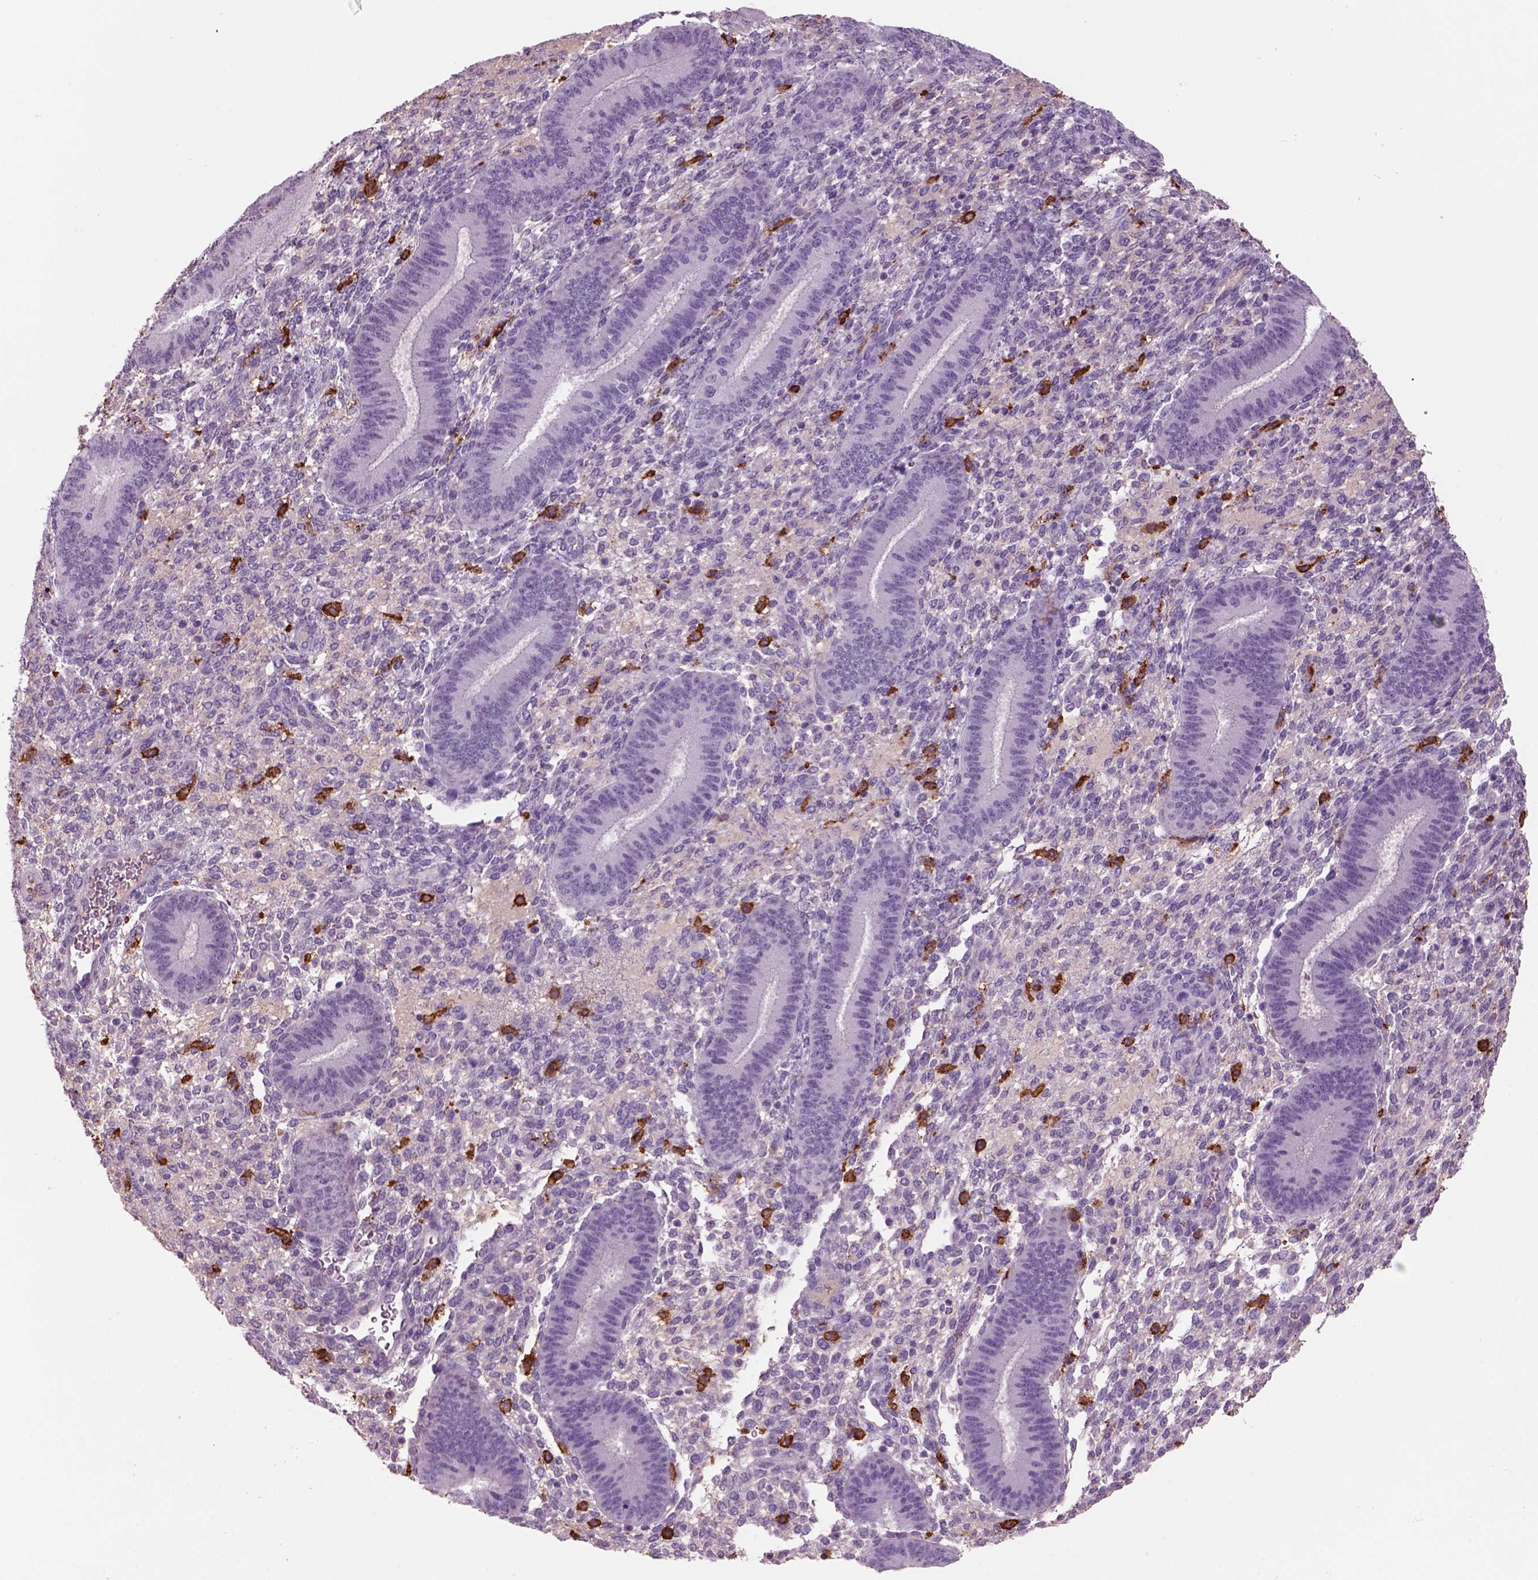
{"staining": {"intensity": "negative", "quantity": "none", "location": "none"}, "tissue": "endometrium", "cell_type": "Cells in endometrial stroma", "image_type": "normal", "snomed": [{"axis": "morphology", "description": "Normal tissue, NOS"}, {"axis": "topography", "description": "Endometrium"}], "caption": "A high-resolution micrograph shows IHC staining of normal endometrium, which demonstrates no significant positivity in cells in endometrial stroma. Brightfield microscopy of immunohistochemistry stained with DAB (3,3'-diaminobenzidine) (brown) and hematoxylin (blue), captured at high magnification.", "gene": "CD14", "patient": {"sex": "female", "age": 39}}